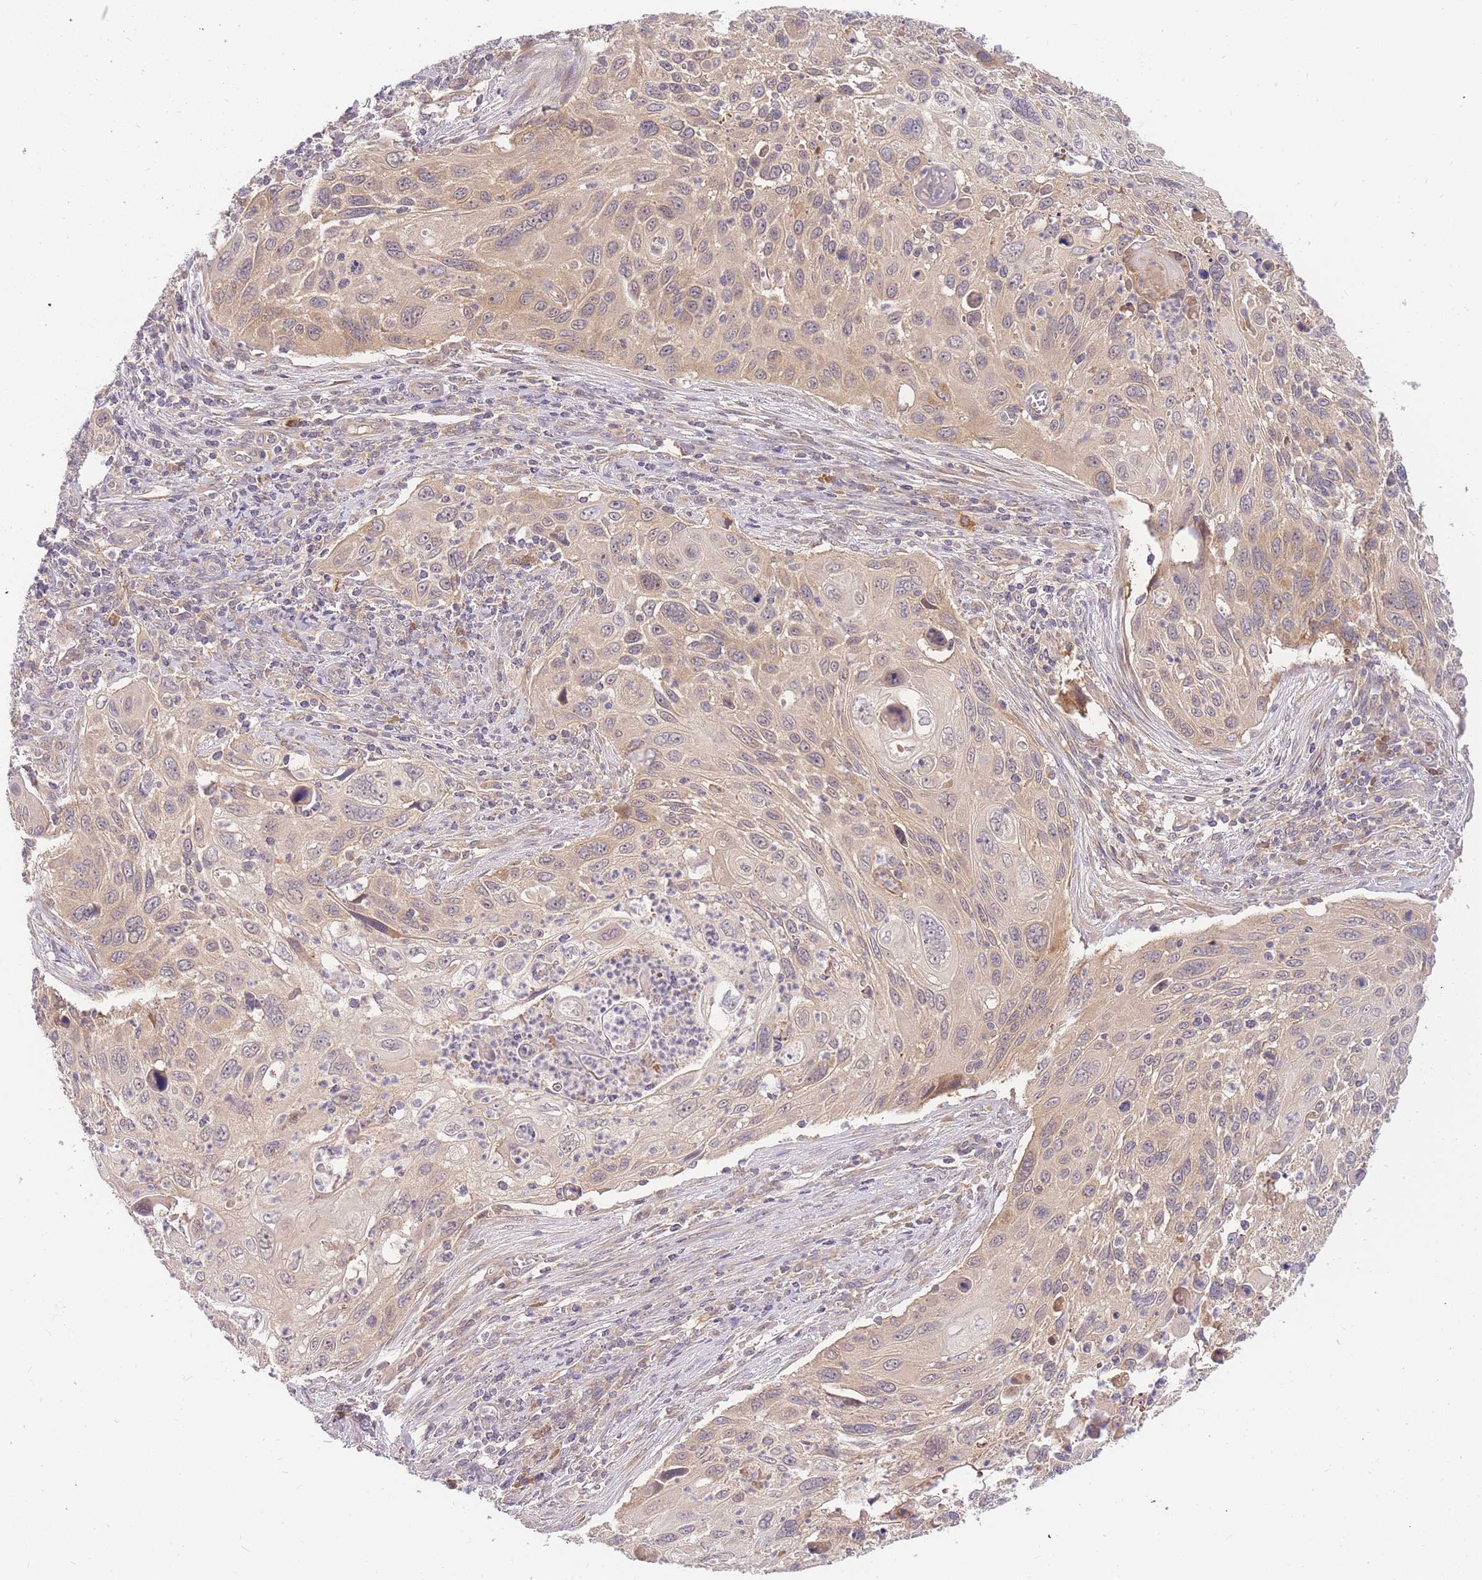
{"staining": {"intensity": "weak", "quantity": "<25%", "location": "cytoplasmic/membranous"}, "tissue": "cervical cancer", "cell_type": "Tumor cells", "image_type": "cancer", "snomed": [{"axis": "morphology", "description": "Squamous cell carcinoma, NOS"}, {"axis": "topography", "description": "Cervix"}], "caption": "A histopathology image of cervical squamous cell carcinoma stained for a protein displays no brown staining in tumor cells.", "gene": "ZNF577", "patient": {"sex": "female", "age": 70}}